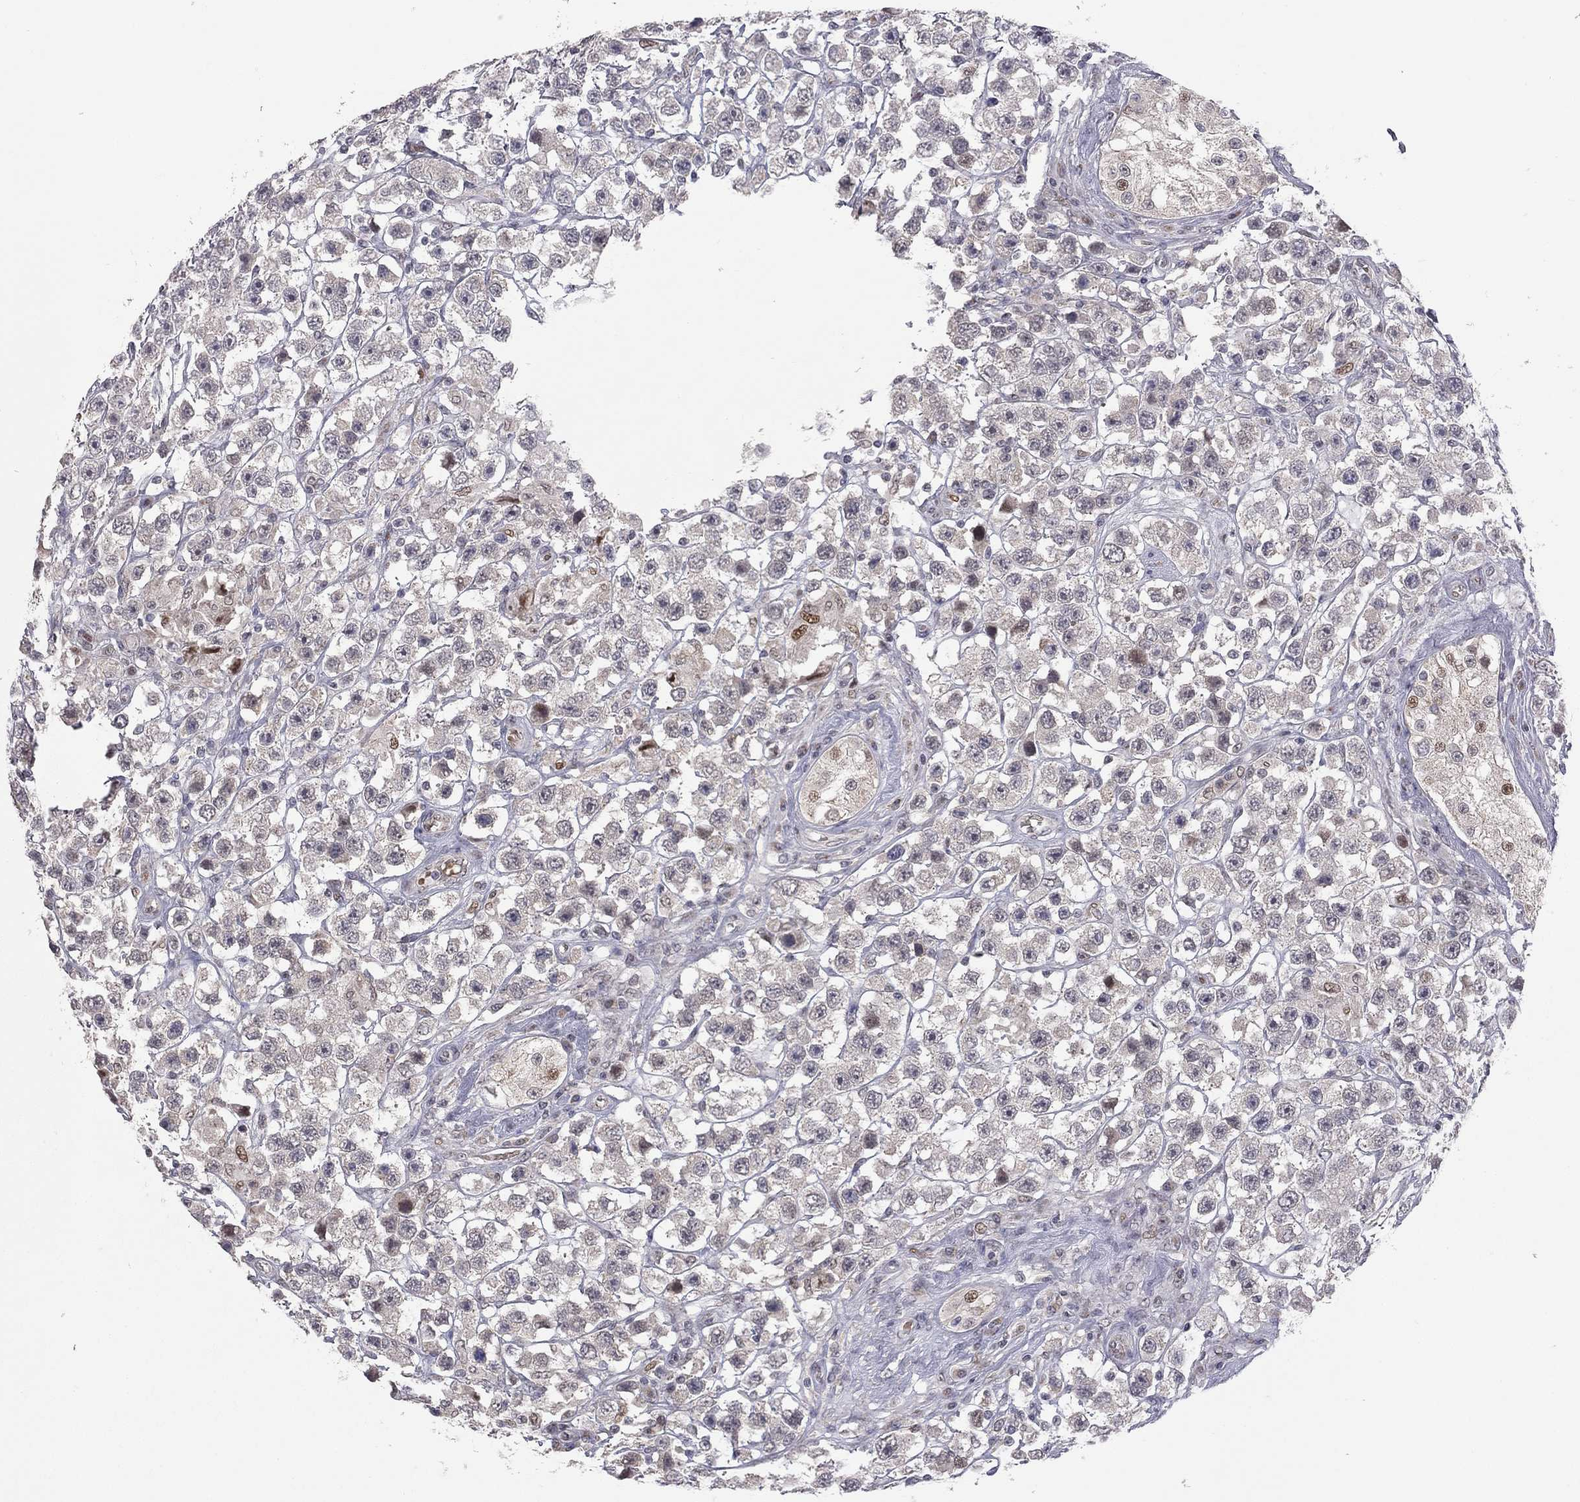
{"staining": {"intensity": "strong", "quantity": "<25%", "location": "nuclear"}, "tissue": "testis cancer", "cell_type": "Tumor cells", "image_type": "cancer", "snomed": [{"axis": "morphology", "description": "Seminoma, NOS"}, {"axis": "topography", "description": "Testis"}], "caption": "Strong nuclear protein positivity is identified in about <25% of tumor cells in testis cancer. (IHC, brightfield microscopy, high magnification).", "gene": "MC3R", "patient": {"sex": "male", "age": 45}}